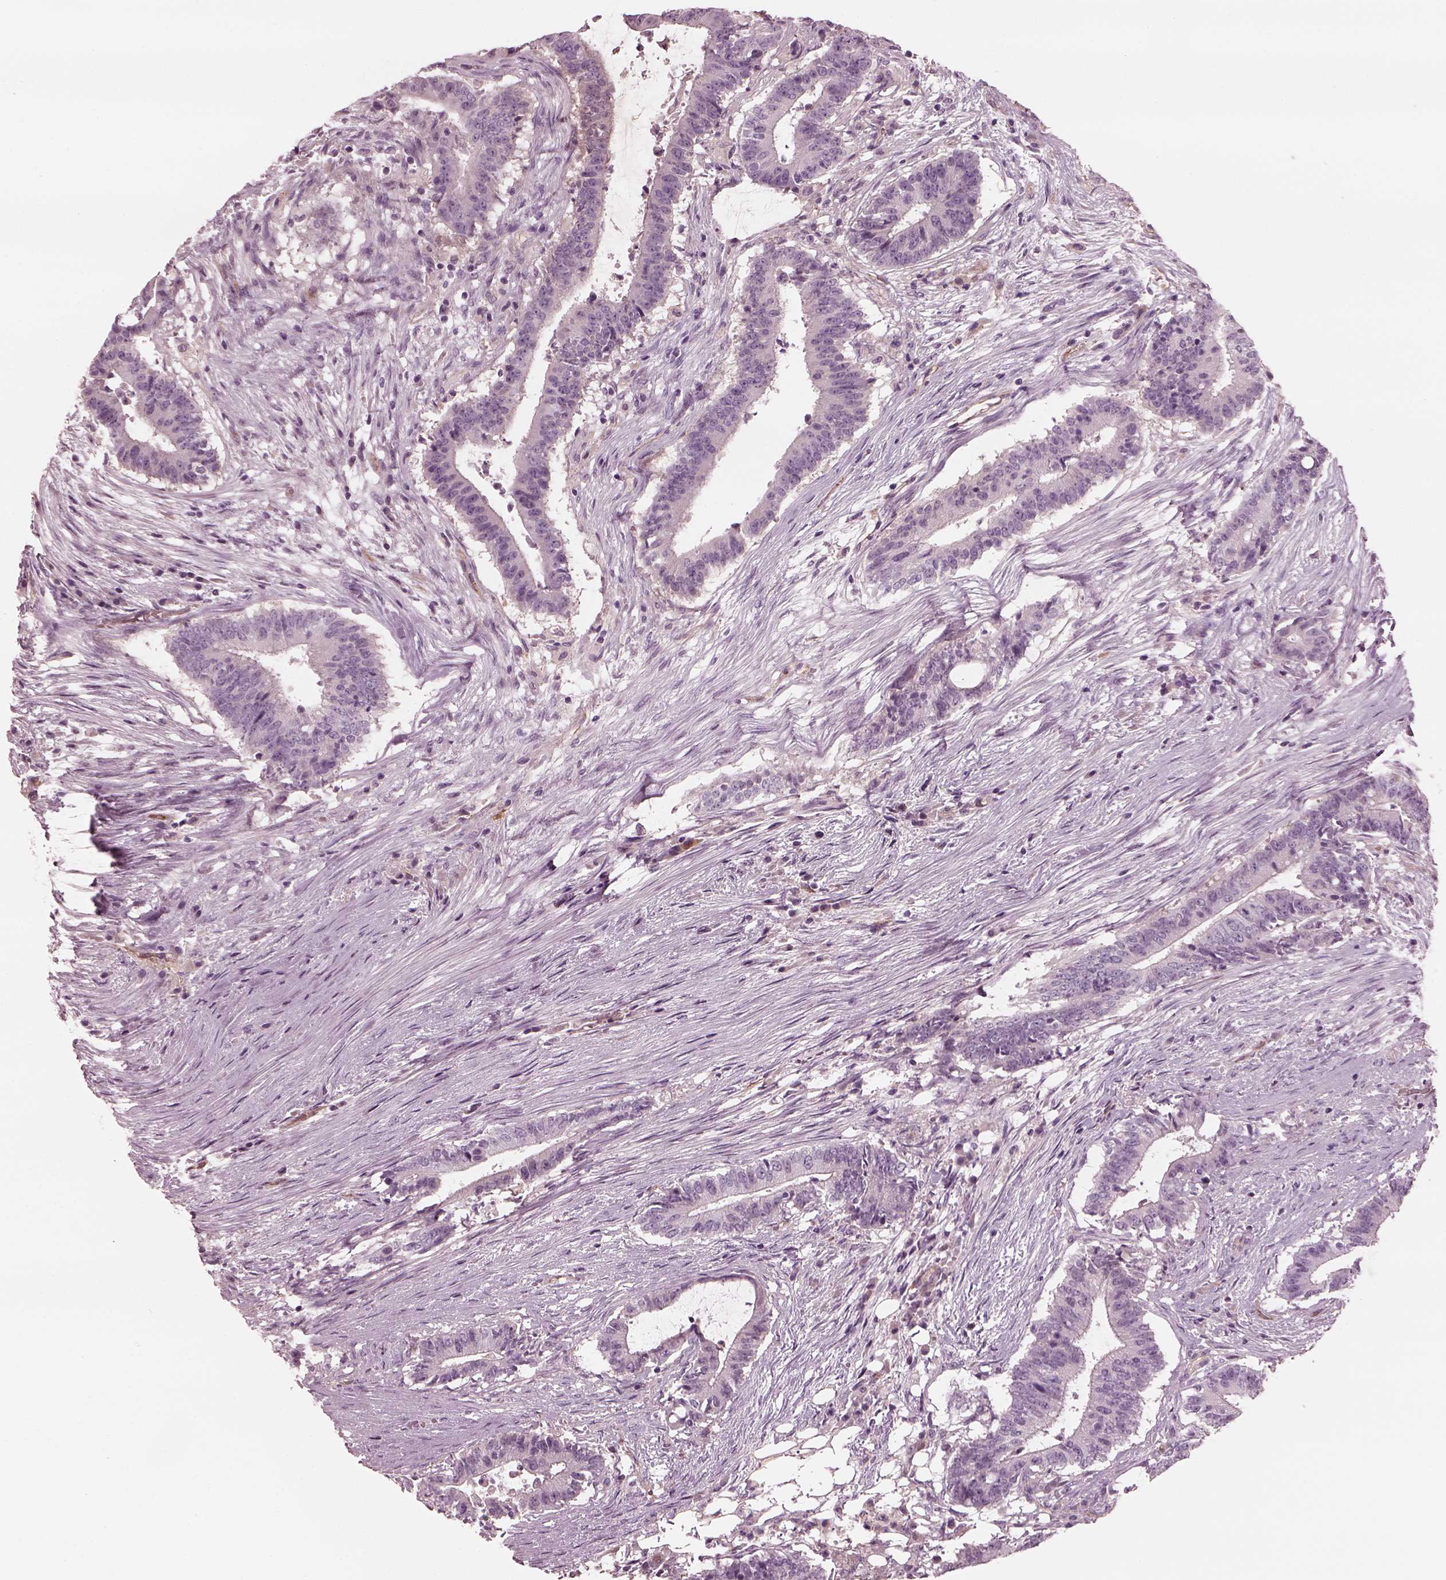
{"staining": {"intensity": "negative", "quantity": "none", "location": "none"}, "tissue": "colorectal cancer", "cell_type": "Tumor cells", "image_type": "cancer", "snomed": [{"axis": "morphology", "description": "Adenocarcinoma, NOS"}, {"axis": "topography", "description": "Colon"}], "caption": "A high-resolution micrograph shows IHC staining of colorectal adenocarcinoma, which reveals no significant staining in tumor cells.", "gene": "EIF4E1B", "patient": {"sex": "female", "age": 43}}